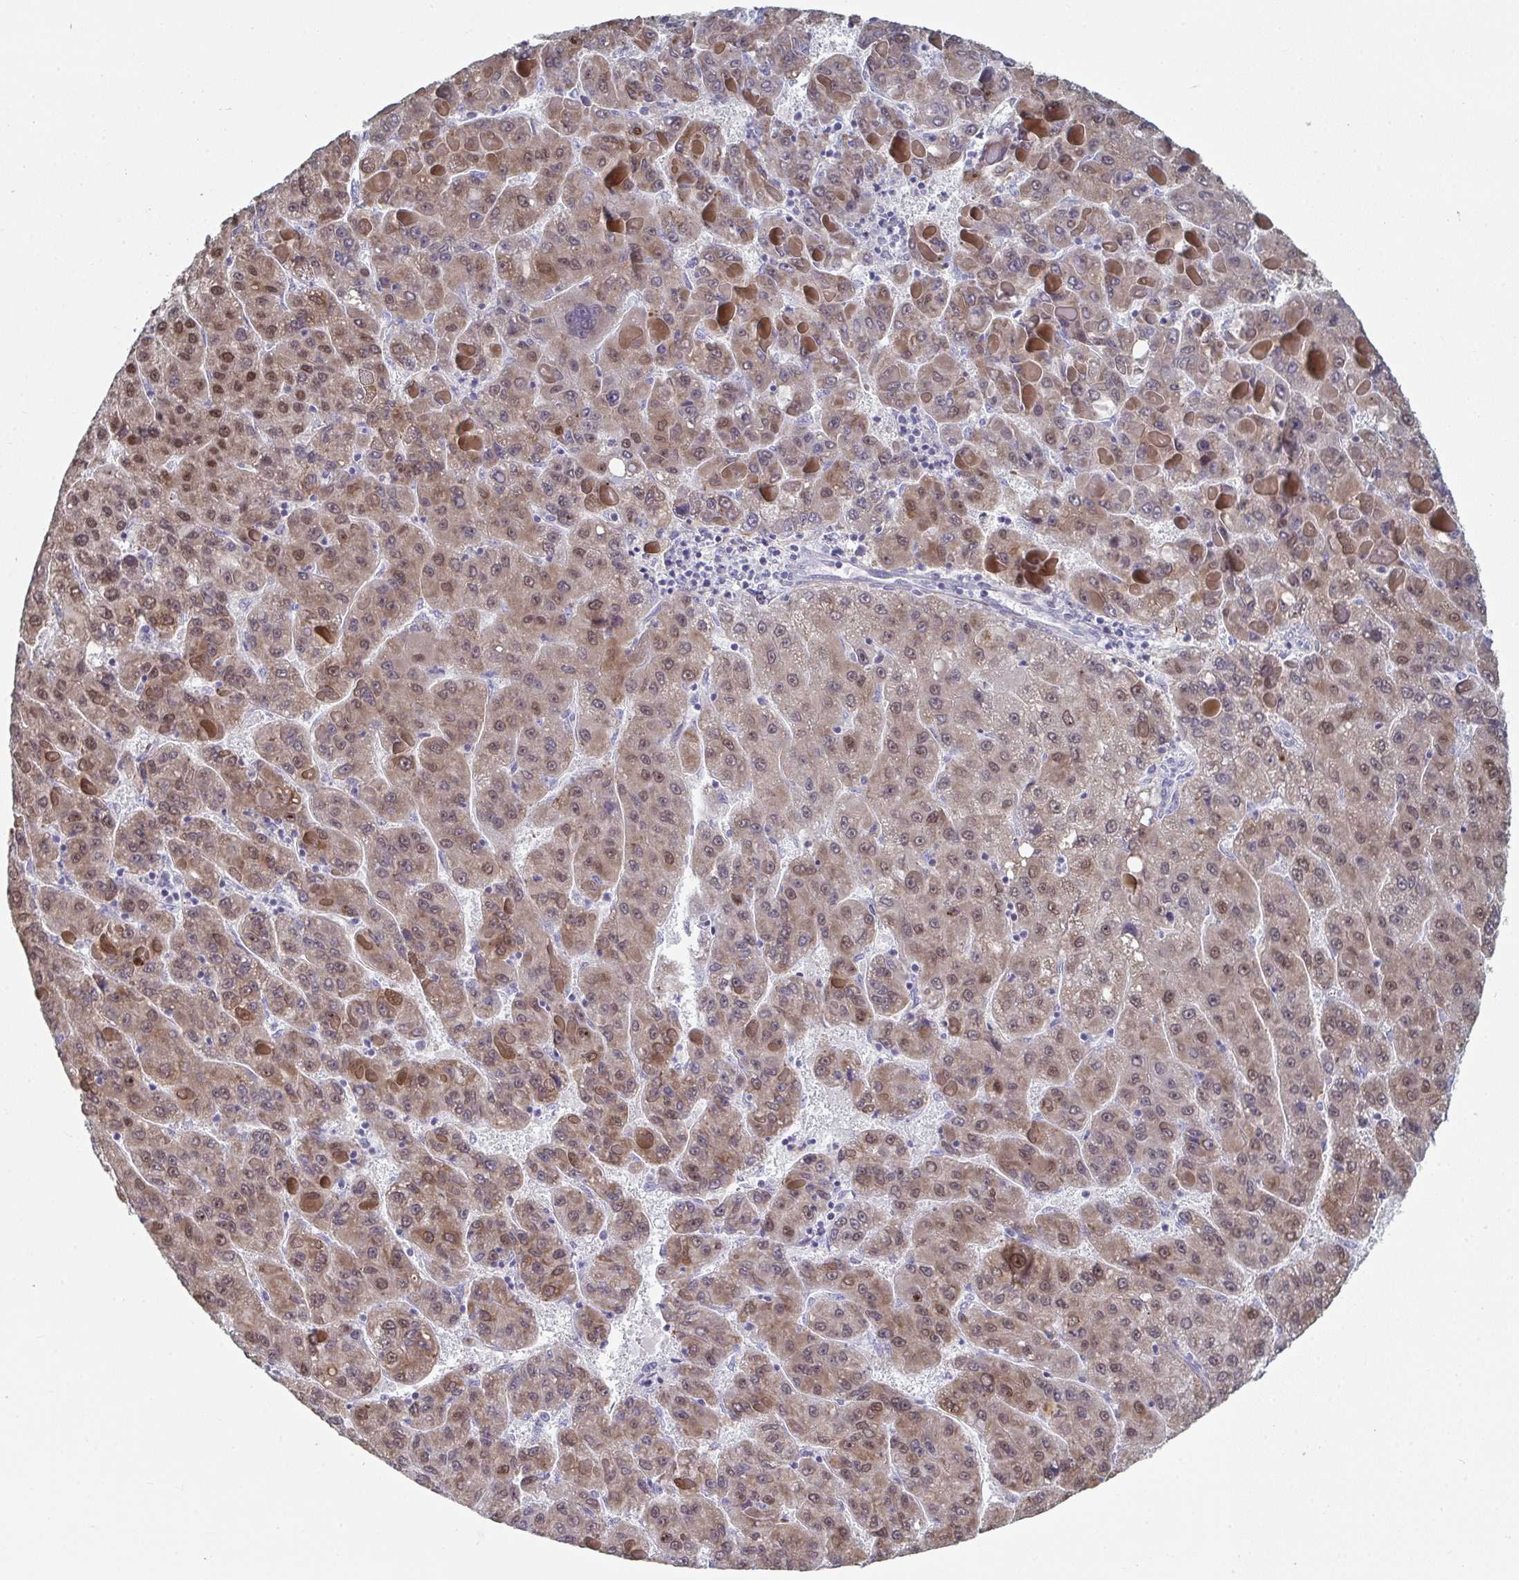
{"staining": {"intensity": "moderate", "quantity": ">75%", "location": "cytoplasmic/membranous,nuclear"}, "tissue": "liver cancer", "cell_type": "Tumor cells", "image_type": "cancer", "snomed": [{"axis": "morphology", "description": "Carcinoma, Hepatocellular, NOS"}, {"axis": "topography", "description": "Liver"}], "caption": "Approximately >75% of tumor cells in human liver cancer demonstrate moderate cytoplasmic/membranous and nuclear protein staining as visualized by brown immunohistochemical staining.", "gene": "A1CF", "patient": {"sex": "female", "age": 82}}